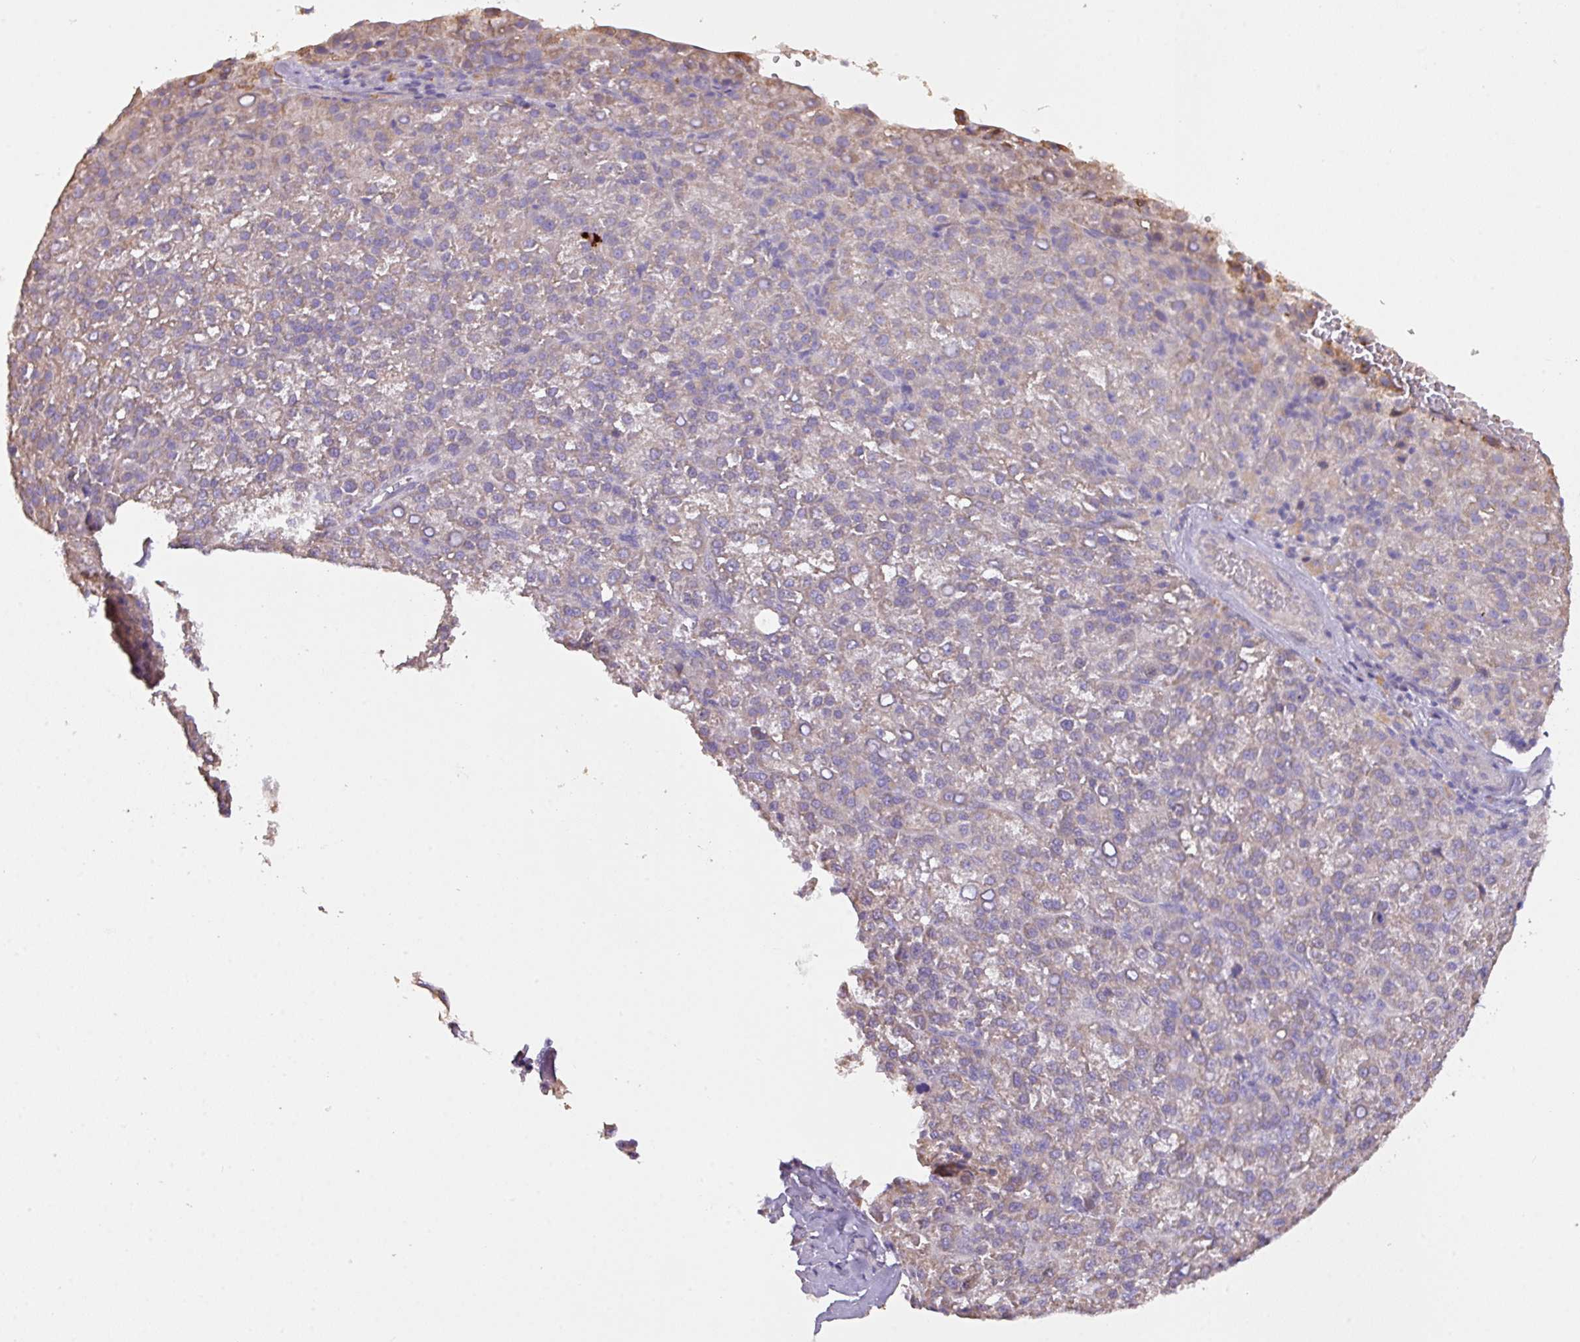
{"staining": {"intensity": "weak", "quantity": "25%-75%", "location": "cytoplasmic/membranous"}, "tissue": "liver cancer", "cell_type": "Tumor cells", "image_type": "cancer", "snomed": [{"axis": "morphology", "description": "Carcinoma, Hepatocellular, NOS"}, {"axis": "topography", "description": "Liver"}], "caption": "Liver cancer (hepatocellular carcinoma) tissue demonstrates weak cytoplasmic/membranous expression in about 25%-75% of tumor cells", "gene": "PRADC1", "patient": {"sex": "female", "age": 58}}